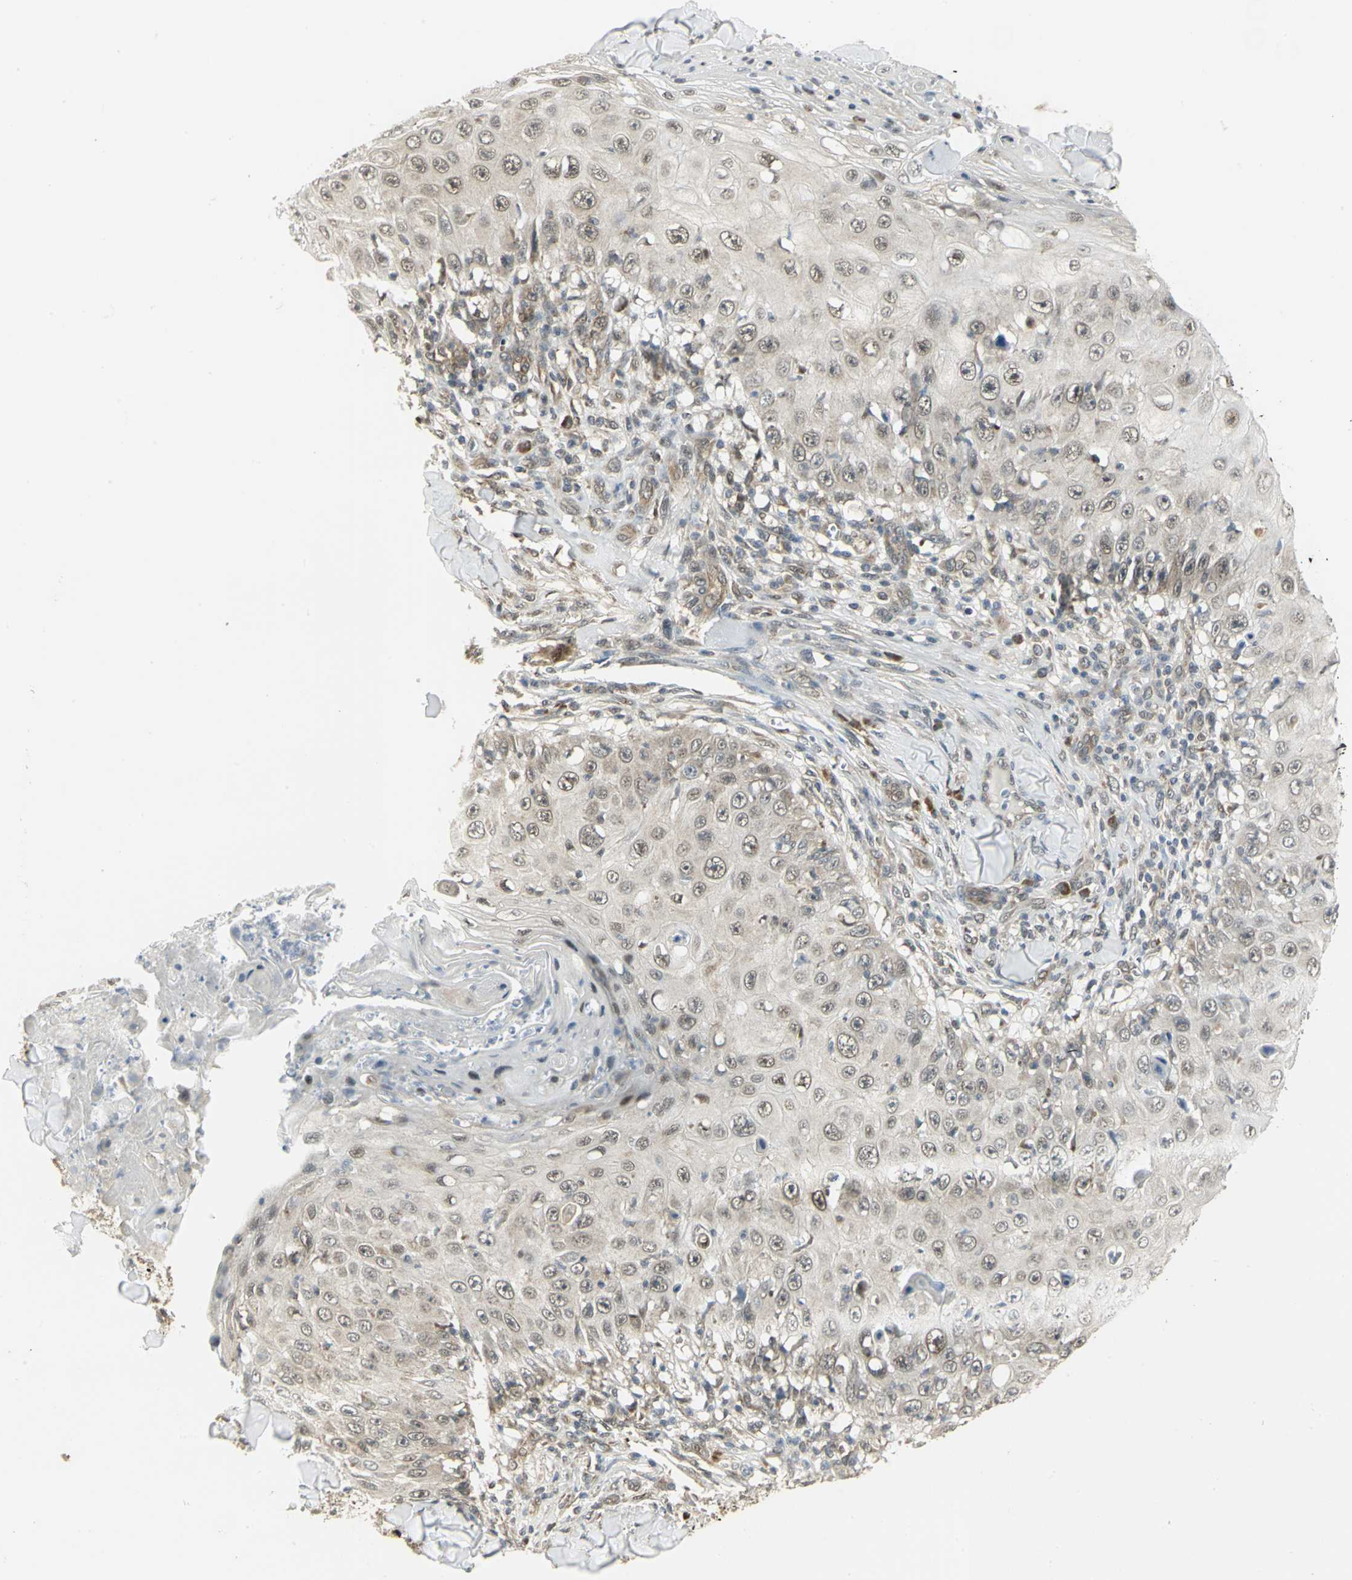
{"staining": {"intensity": "weak", "quantity": ">75%", "location": "cytoplasmic/membranous,nuclear"}, "tissue": "skin cancer", "cell_type": "Tumor cells", "image_type": "cancer", "snomed": [{"axis": "morphology", "description": "Squamous cell carcinoma, NOS"}, {"axis": "topography", "description": "Skin"}], "caption": "Skin squamous cell carcinoma tissue reveals weak cytoplasmic/membranous and nuclear expression in approximately >75% of tumor cells", "gene": "PSMC4", "patient": {"sex": "male", "age": 86}}